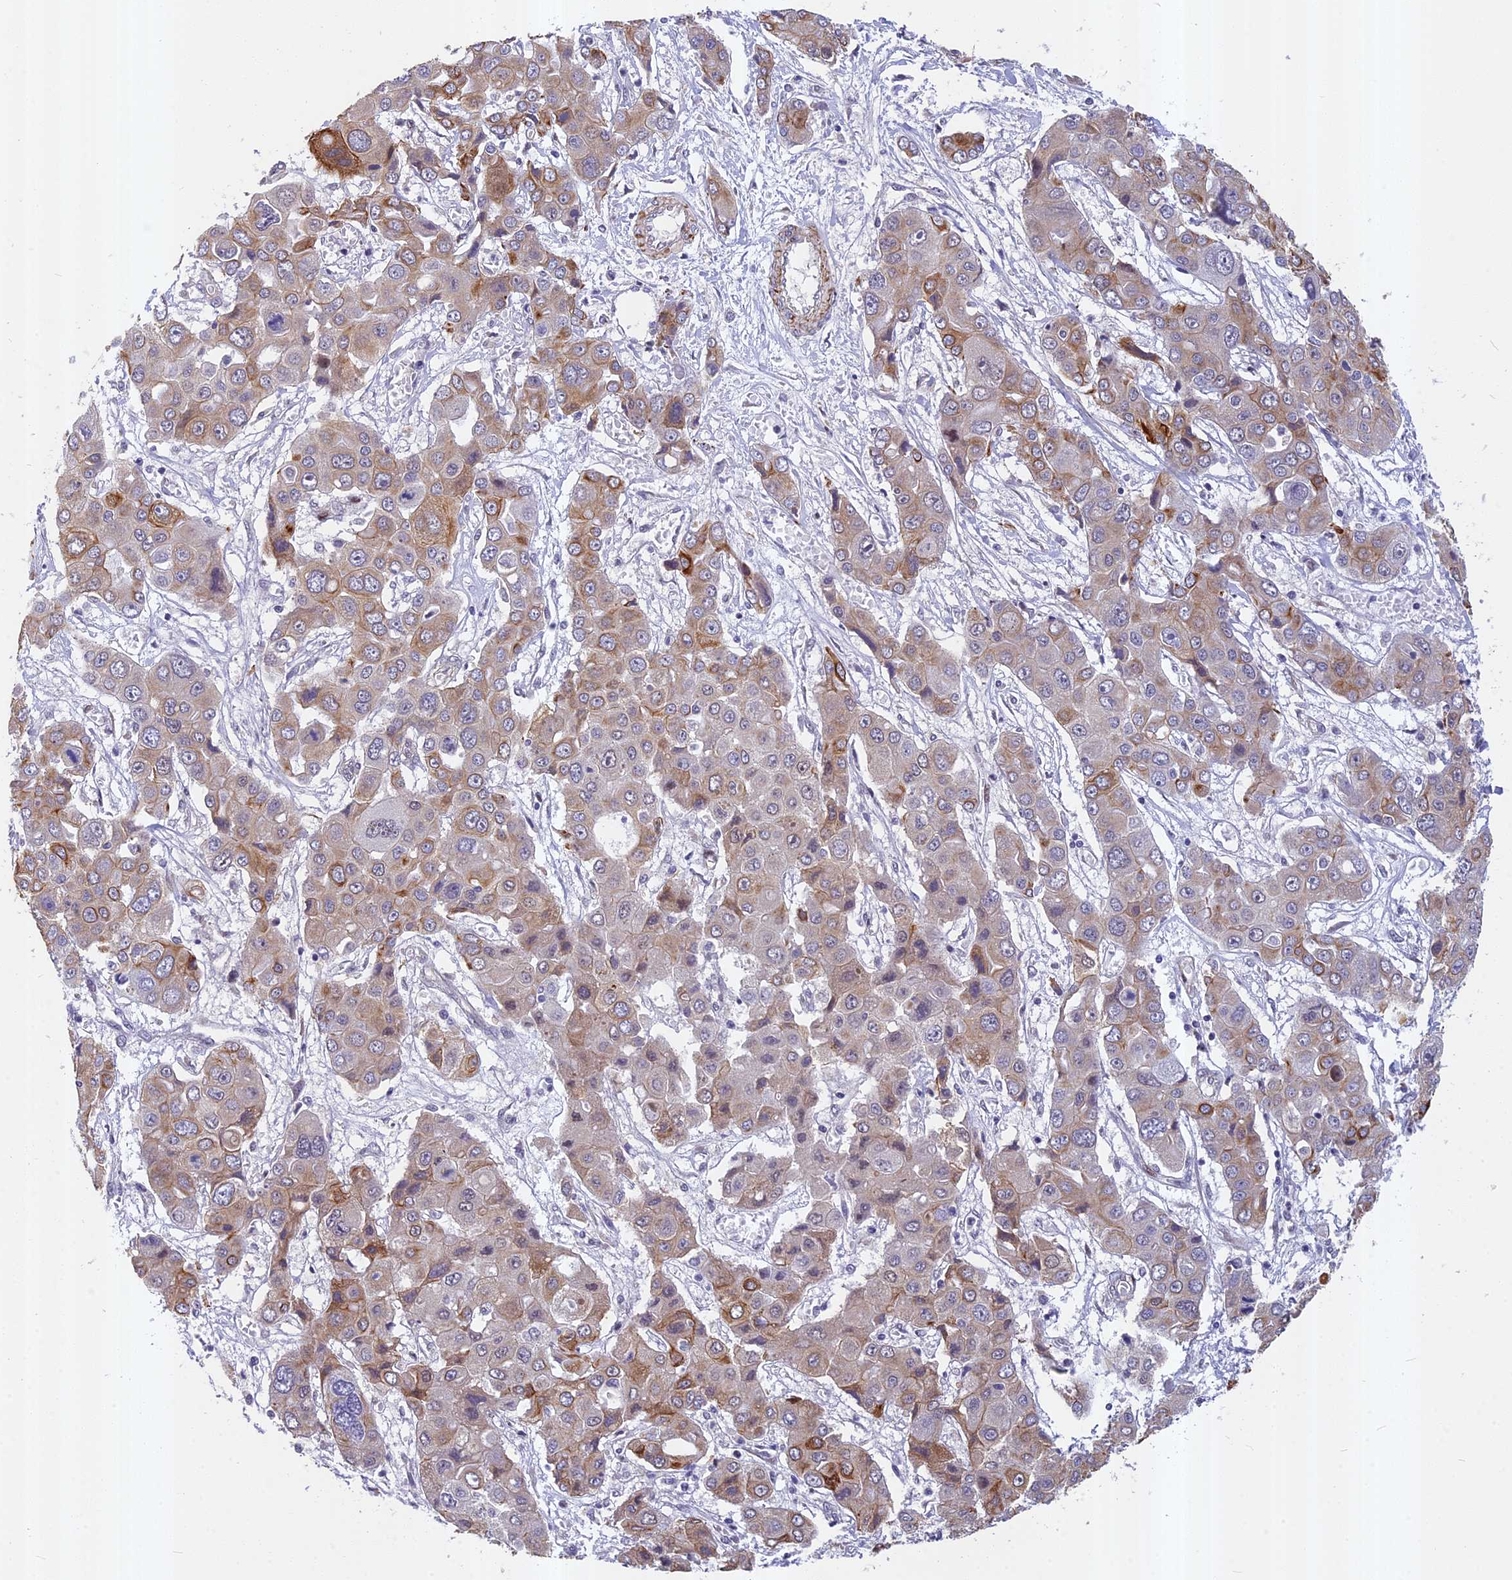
{"staining": {"intensity": "moderate", "quantity": "<25%", "location": "cytoplasmic/membranous"}, "tissue": "liver cancer", "cell_type": "Tumor cells", "image_type": "cancer", "snomed": [{"axis": "morphology", "description": "Cholangiocarcinoma"}, {"axis": "topography", "description": "Liver"}], "caption": "Cholangiocarcinoma (liver) was stained to show a protein in brown. There is low levels of moderate cytoplasmic/membranous staining in about <25% of tumor cells.", "gene": "ANKRD34B", "patient": {"sex": "male", "age": 67}}